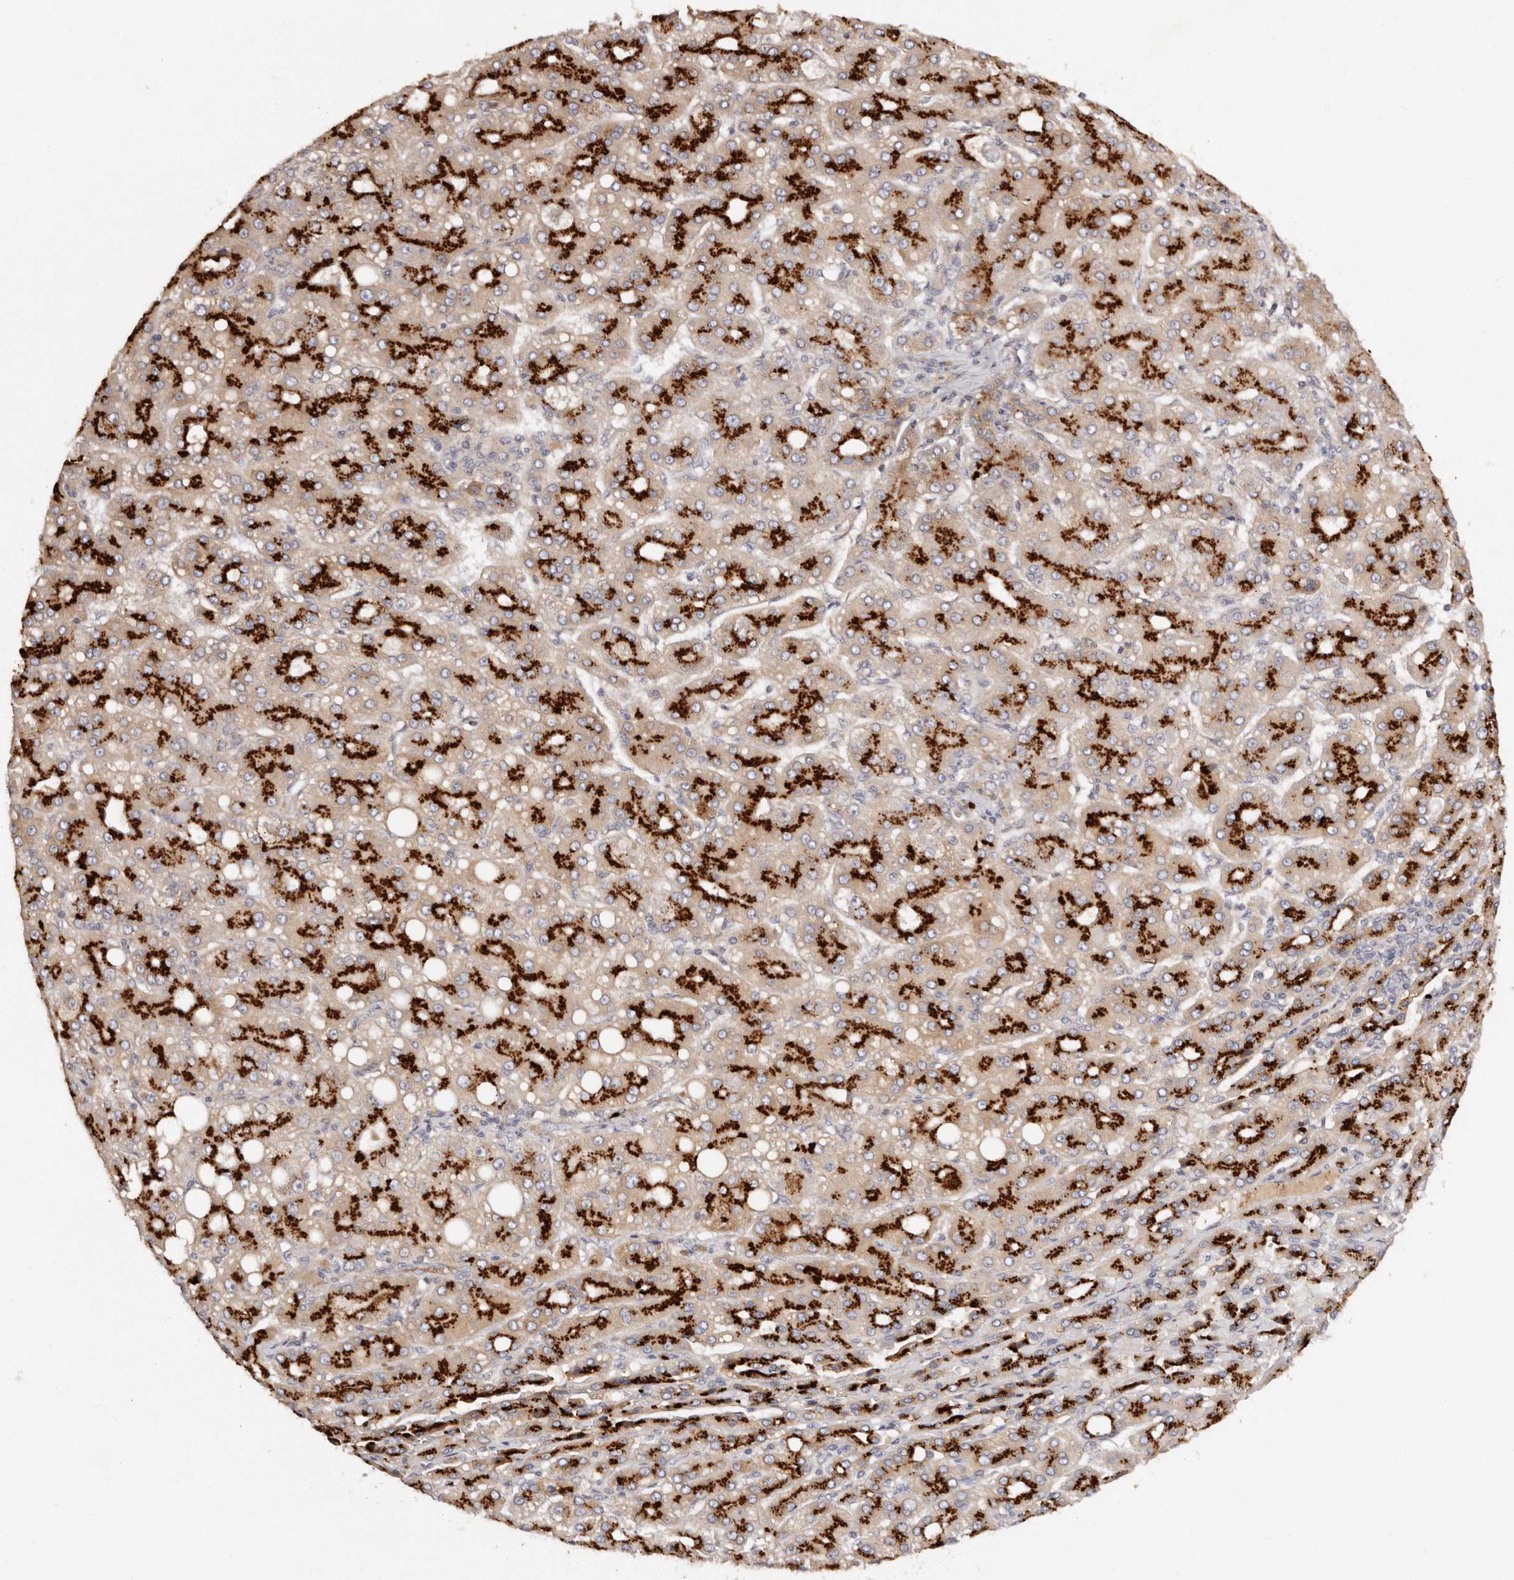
{"staining": {"intensity": "strong", "quantity": ">75%", "location": "cytoplasmic/membranous"}, "tissue": "liver cancer", "cell_type": "Tumor cells", "image_type": "cancer", "snomed": [{"axis": "morphology", "description": "Carcinoma, Hepatocellular, NOS"}, {"axis": "topography", "description": "Liver"}], "caption": "This micrograph exhibits IHC staining of human hepatocellular carcinoma (liver), with high strong cytoplasmic/membranous expression in approximately >75% of tumor cells.", "gene": "DACT2", "patient": {"sex": "male", "age": 65}}